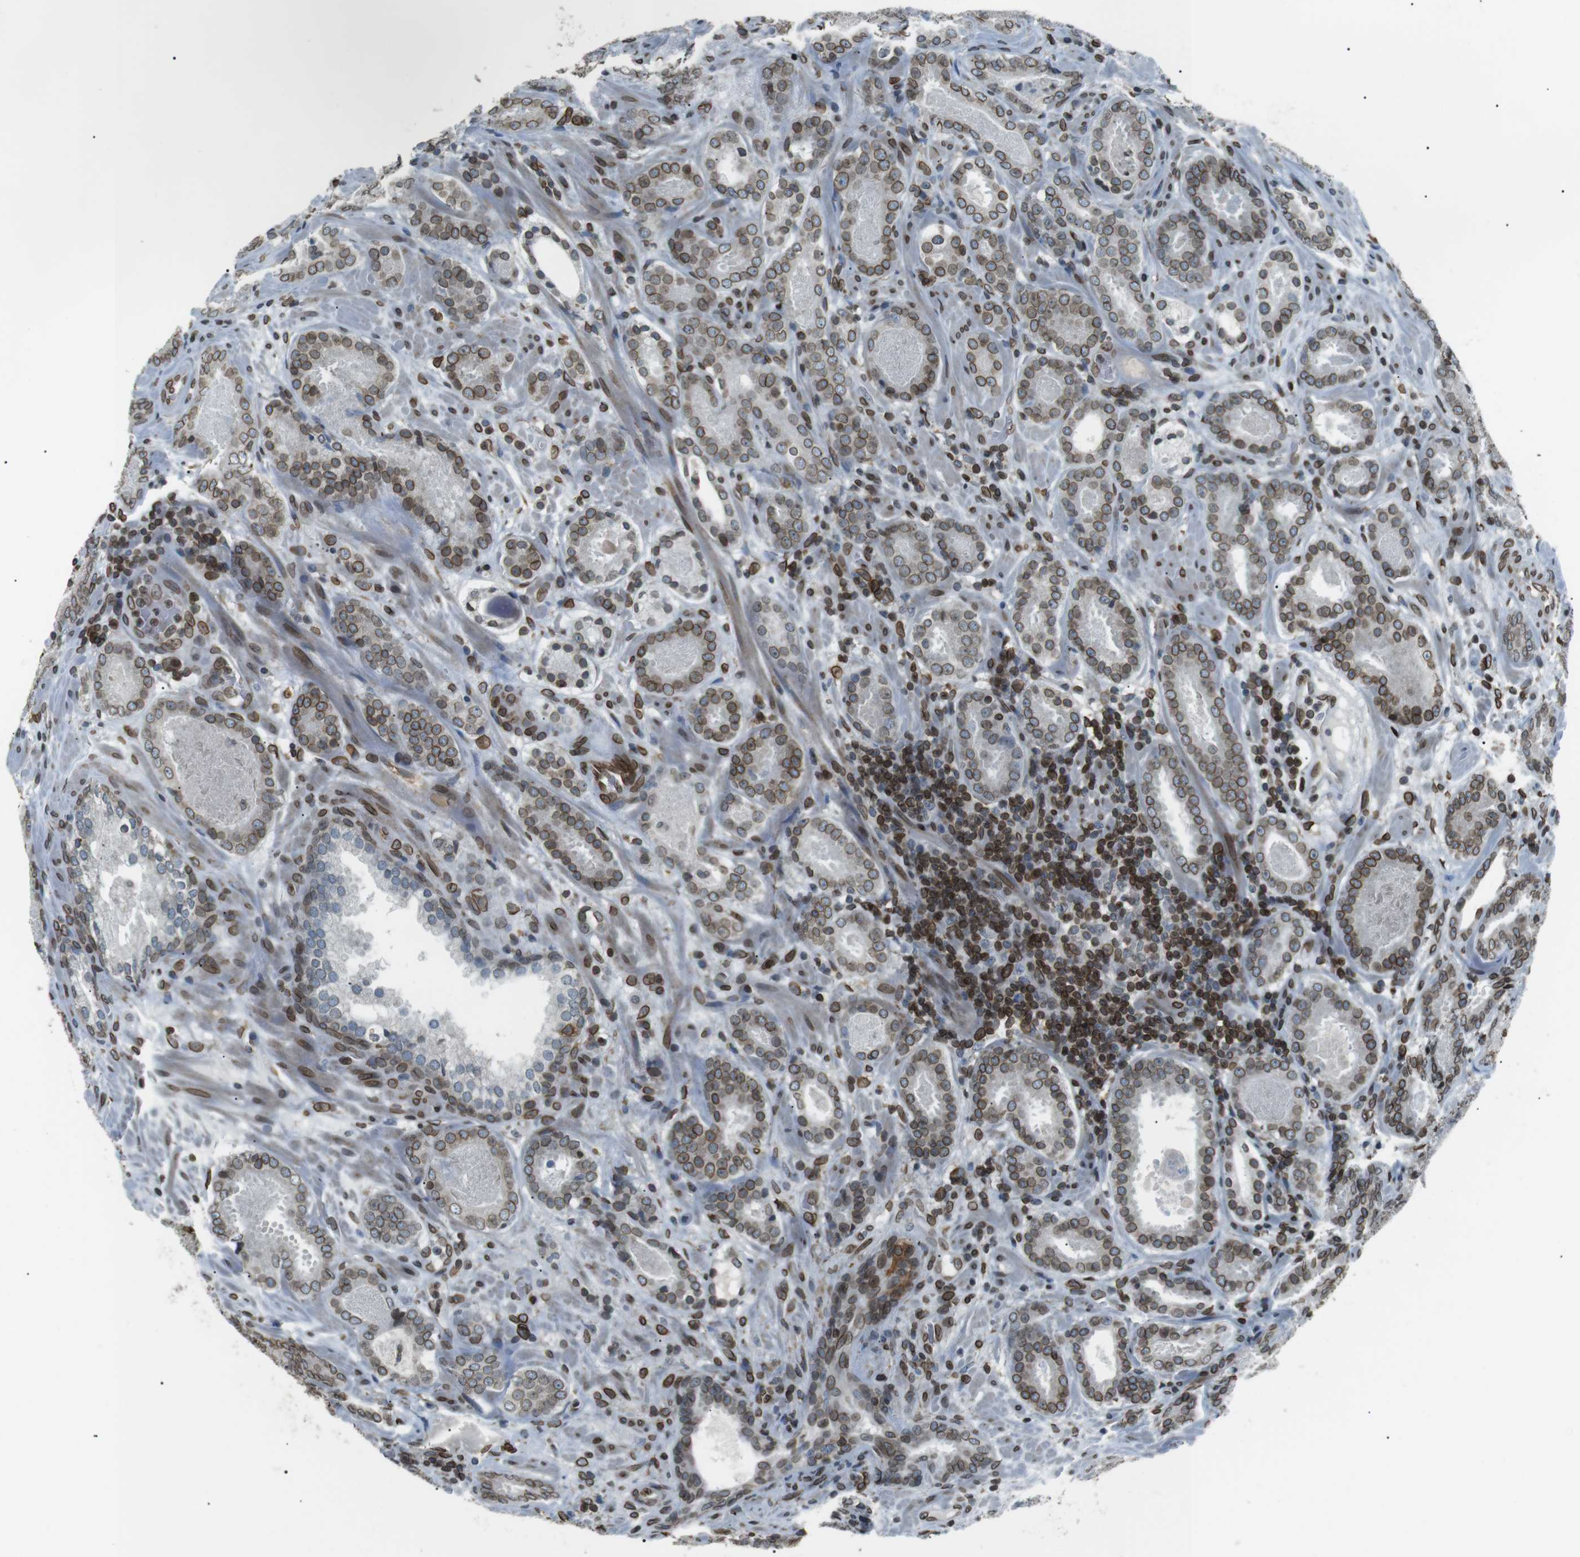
{"staining": {"intensity": "moderate", "quantity": ">75%", "location": "cytoplasmic/membranous,nuclear"}, "tissue": "prostate cancer", "cell_type": "Tumor cells", "image_type": "cancer", "snomed": [{"axis": "morphology", "description": "Adenocarcinoma, Low grade"}, {"axis": "topography", "description": "Prostate"}], "caption": "Immunohistochemistry (DAB) staining of prostate cancer exhibits moderate cytoplasmic/membranous and nuclear protein staining in about >75% of tumor cells.", "gene": "TMX4", "patient": {"sex": "male", "age": 69}}